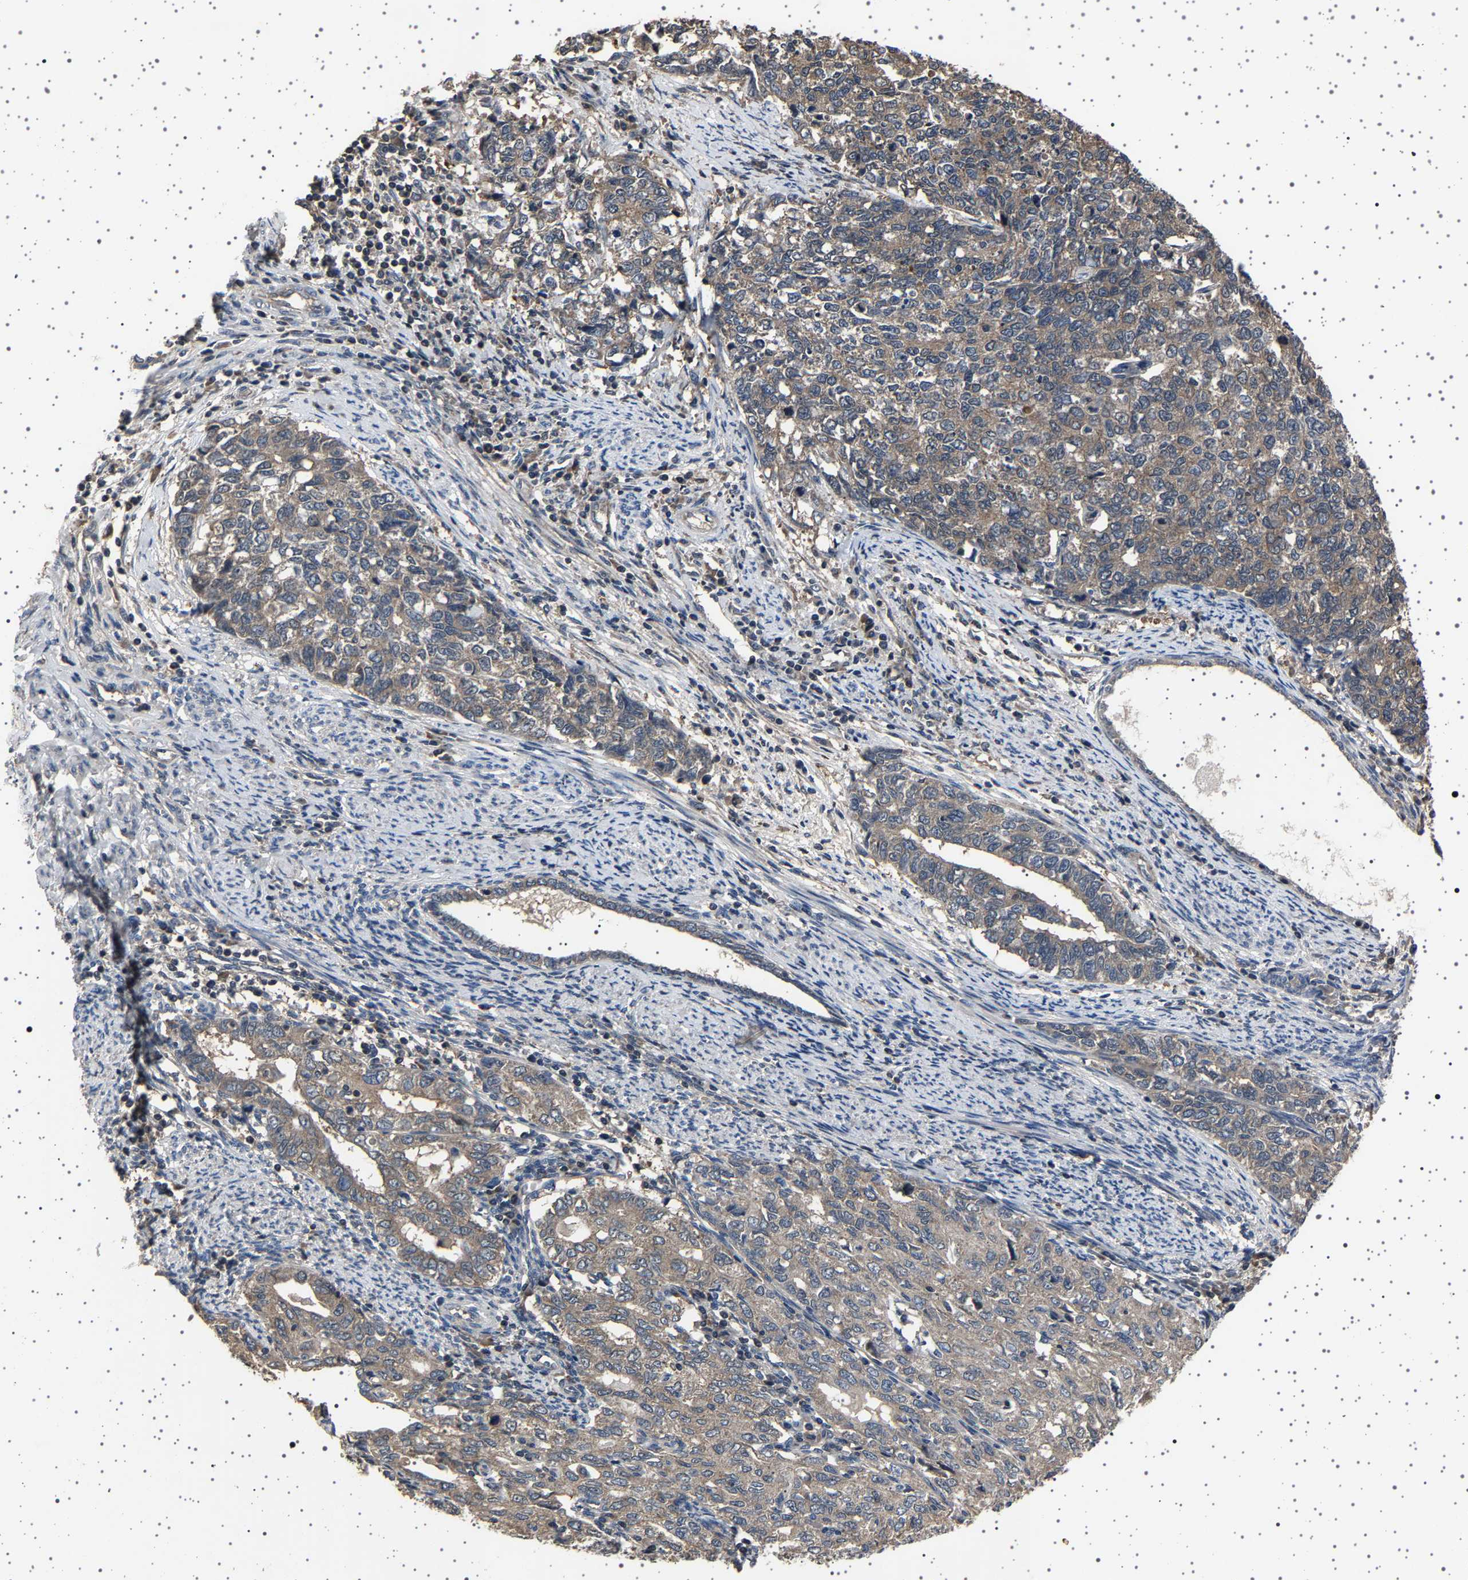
{"staining": {"intensity": "weak", "quantity": ">75%", "location": "cytoplasmic/membranous"}, "tissue": "cervical cancer", "cell_type": "Tumor cells", "image_type": "cancer", "snomed": [{"axis": "morphology", "description": "Squamous cell carcinoma, NOS"}, {"axis": "topography", "description": "Cervix"}], "caption": "Protein staining of cervical squamous cell carcinoma tissue reveals weak cytoplasmic/membranous expression in about >75% of tumor cells. Ihc stains the protein in brown and the nuclei are stained blue.", "gene": "NCKAP1", "patient": {"sex": "female", "age": 63}}